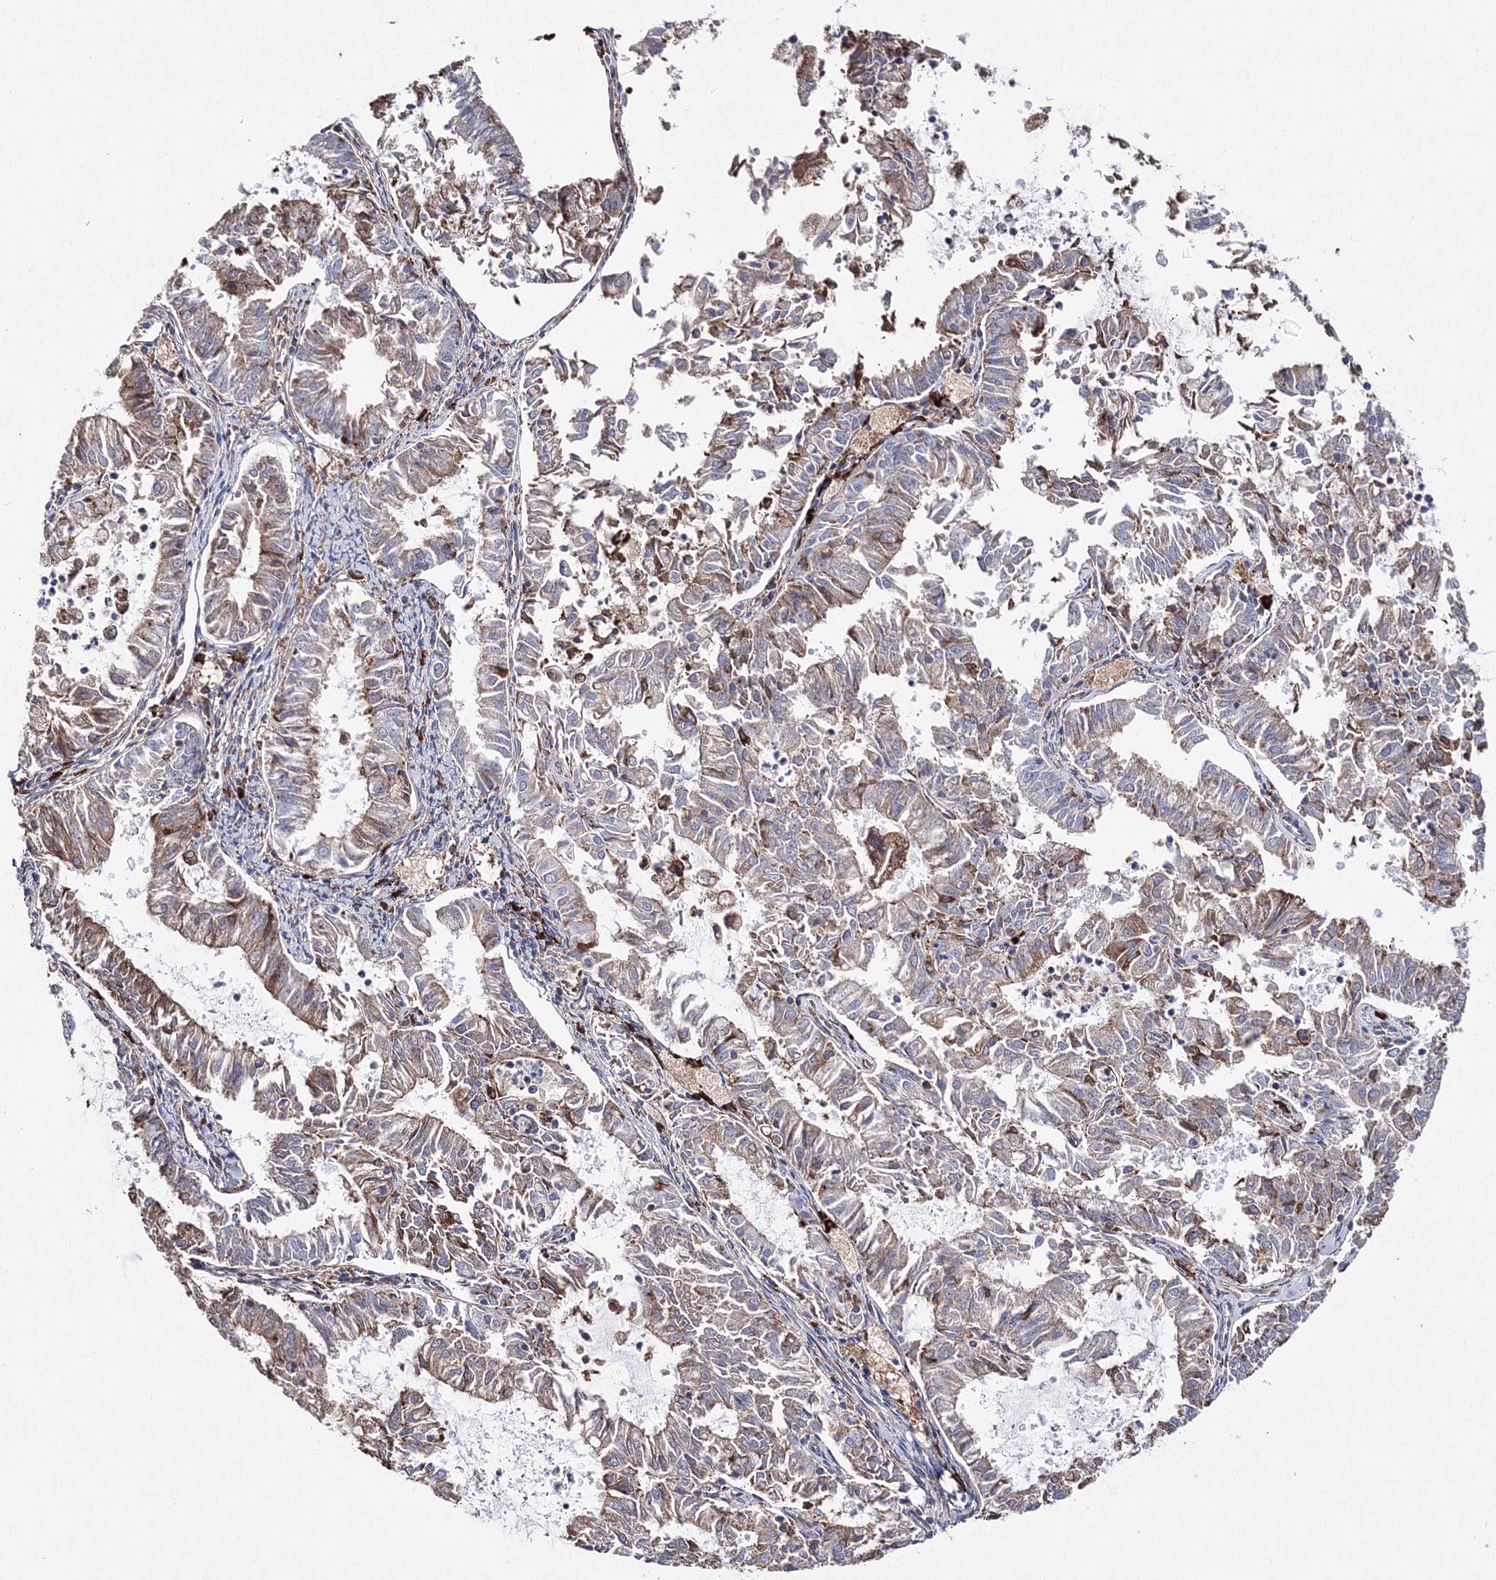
{"staining": {"intensity": "moderate", "quantity": ">75%", "location": "cytoplasmic/membranous"}, "tissue": "endometrial cancer", "cell_type": "Tumor cells", "image_type": "cancer", "snomed": [{"axis": "morphology", "description": "Adenocarcinoma, NOS"}, {"axis": "topography", "description": "Endometrium"}], "caption": "The immunohistochemical stain shows moderate cytoplasmic/membranous expression in tumor cells of adenocarcinoma (endometrial) tissue.", "gene": "VPS8", "patient": {"sex": "female", "age": 57}}